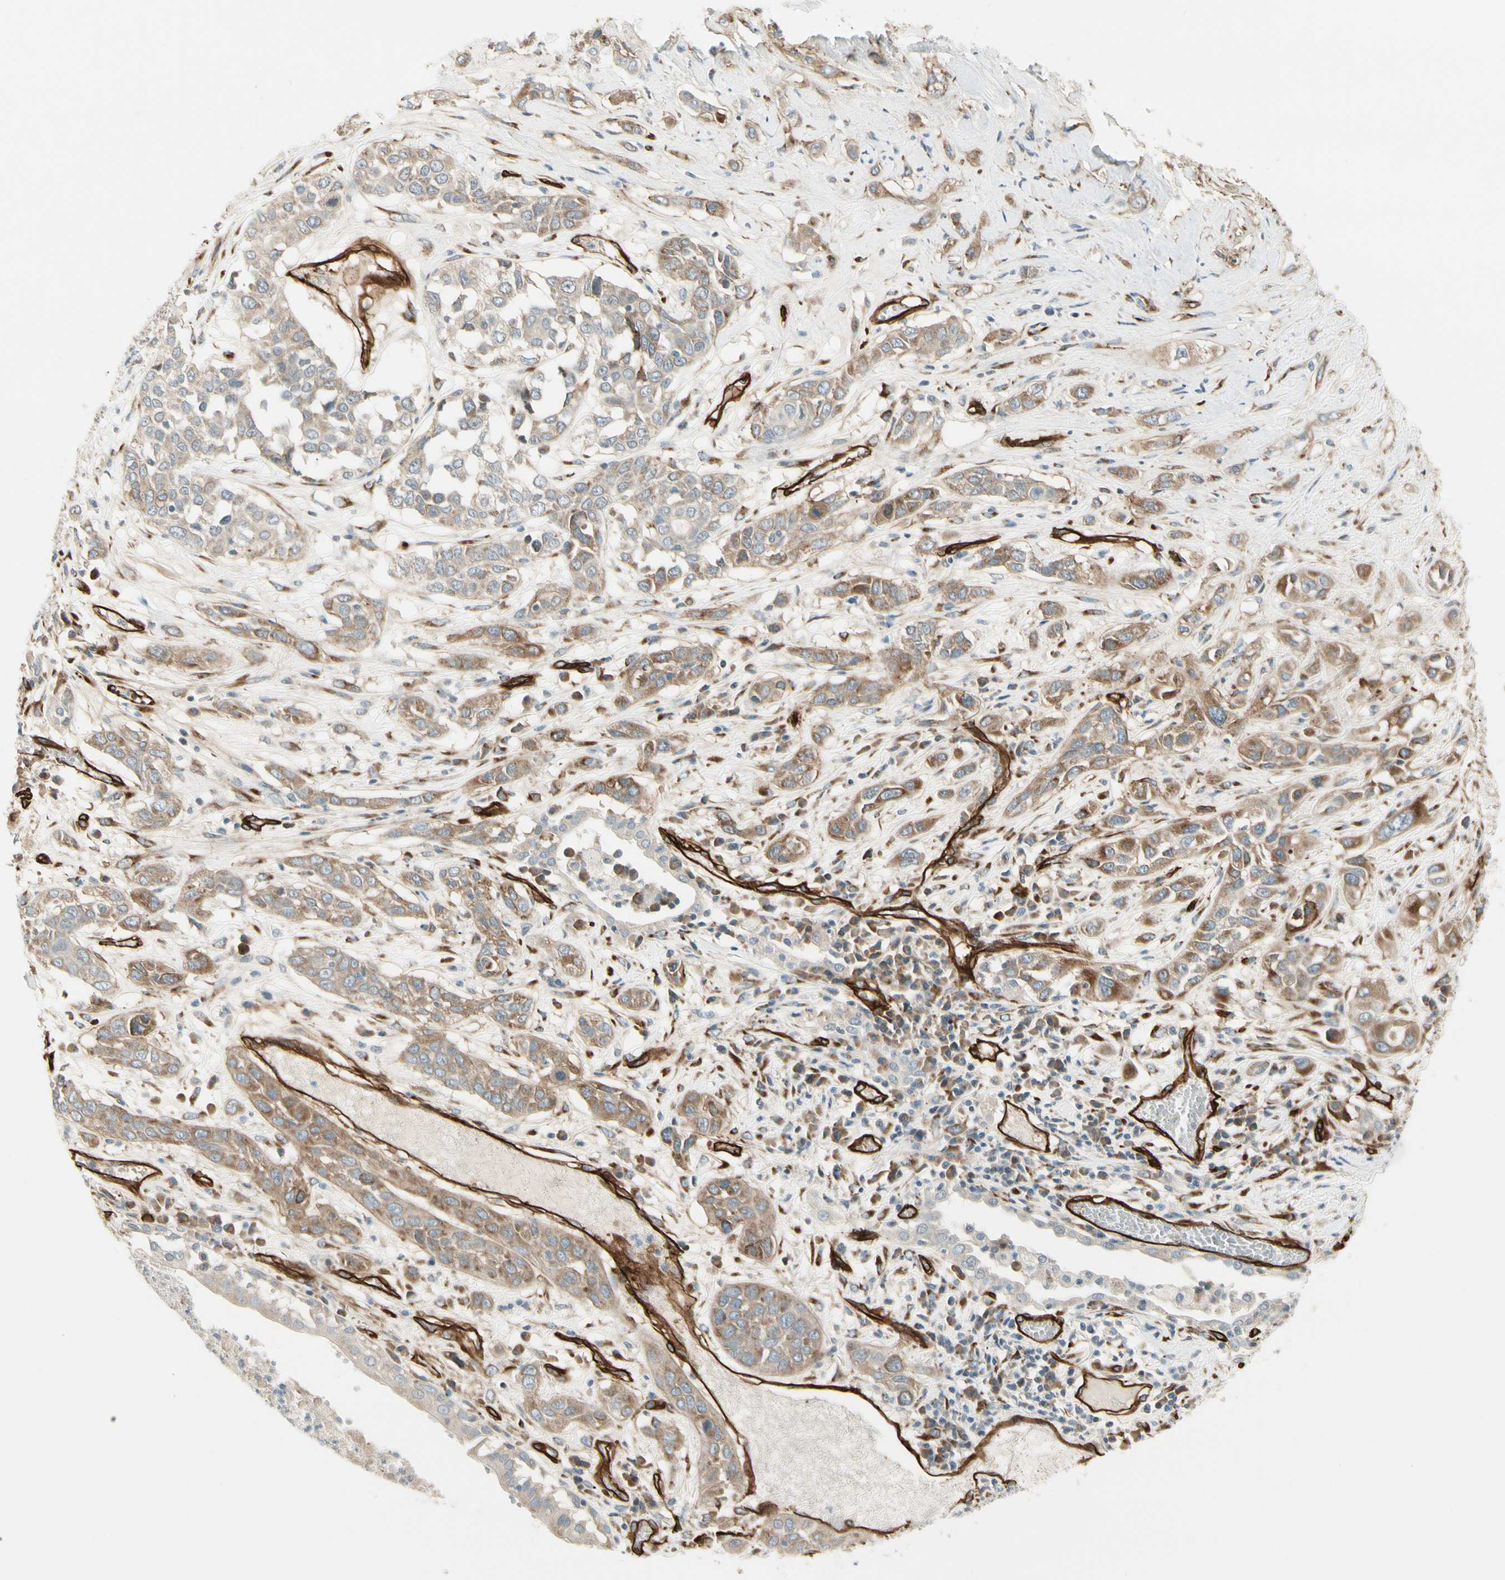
{"staining": {"intensity": "moderate", "quantity": "25%-75%", "location": "cytoplasmic/membranous"}, "tissue": "lung cancer", "cell_type": "Tumor cells", "image_type": "cancer", "snomed": [{"axis": "morphology", "description": "Squamous cell carcinoma, NOS"}, {"axis": "topography", "description": "Lung"}], "caption": "Protein expression analysis of lung squamous cell carcinoma exhibits moderate cytoplasmic/membranous expression in approximately 25%-75% of tumor cells.", "gene": "MCAM", "patient": {"sex": "male", "age": 71}}